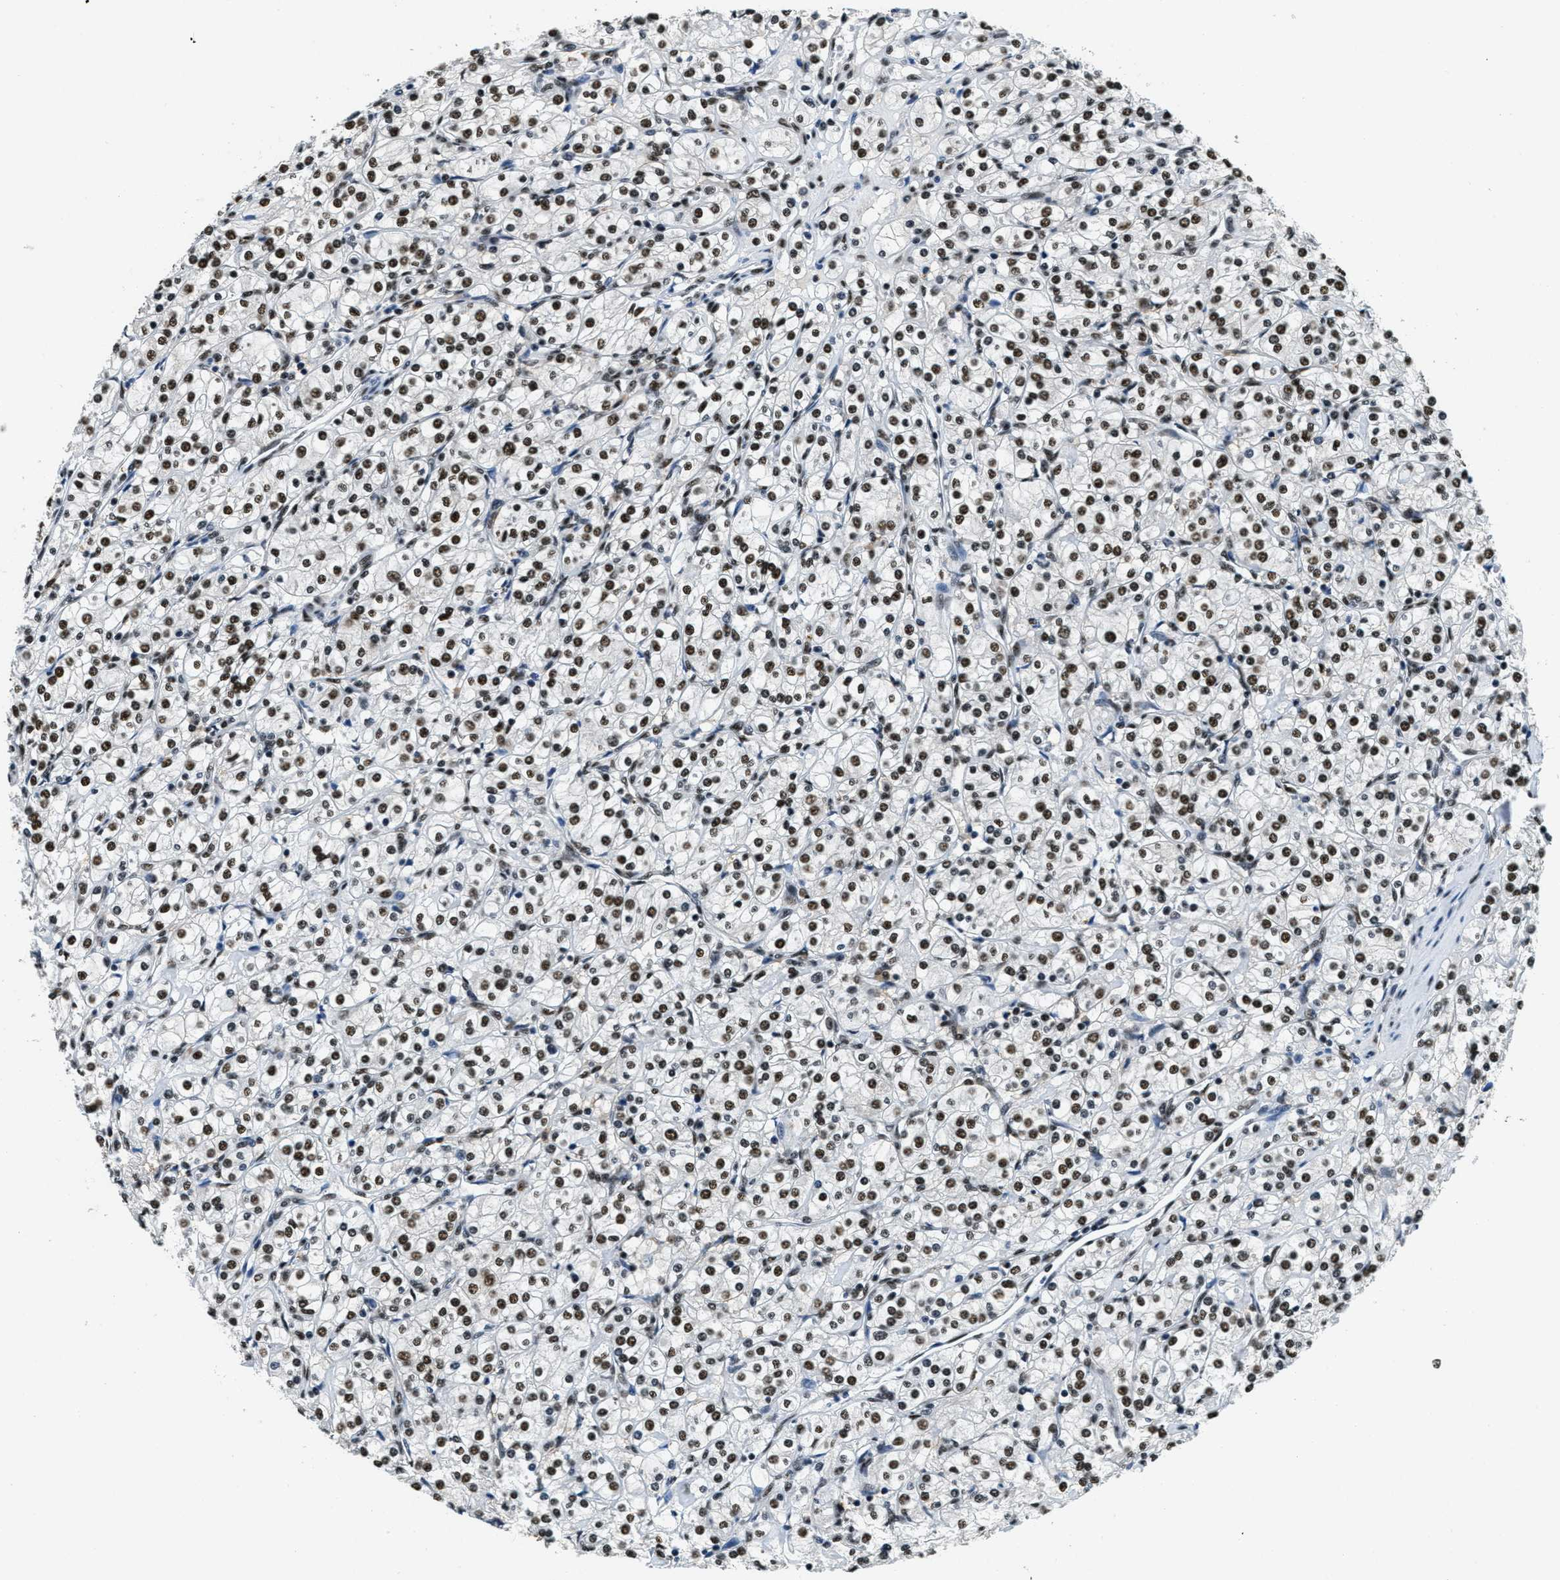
{"staining": {"intensity": "strong", "quantity": ">75%", "location": "nuclear"}, "tissue": "renal cancer", "cell_type": "Tumor cells", "image_type": "cancer", "snomed": [{"axis": "morphology", "description": "Adenocarcinoma, NOS"}, {"axis": "topography", "description": "Kidney"}], "caption": "Renal cancer (adenocarcinoma) stained with a protein marker demonstrates strong staining in tumor cells.", "gene": "SSB", "patient": {"sex": "male", "age": 77}}